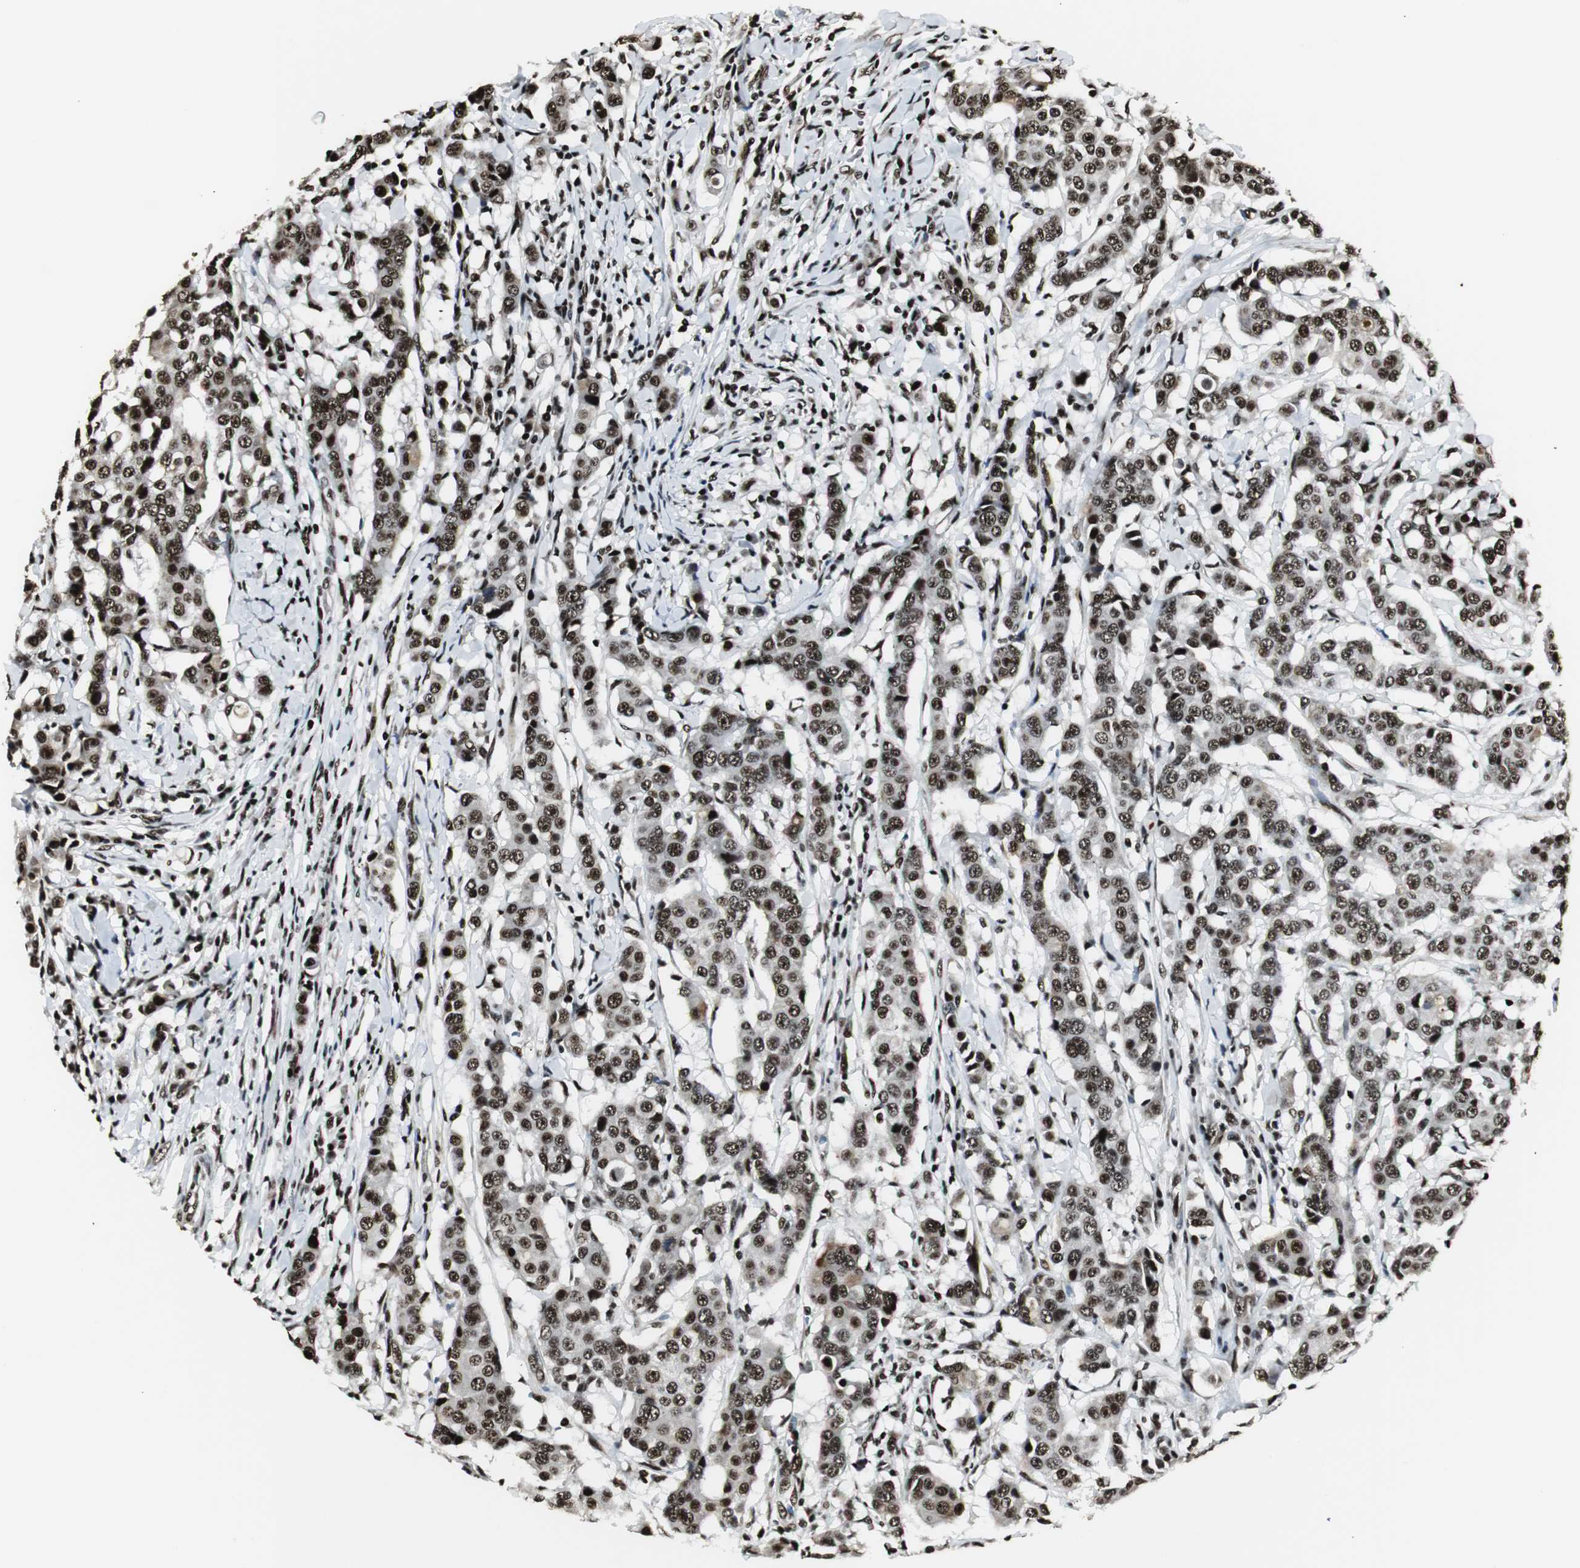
{"staining": {"intensity": "strong", "quantity": ">75%", "location": "nuclear"}, "tissue": "breast cancer", "cell_type": "Tumor cells", "image_type": "cancer", "snomed": [{"axis": "morphology", "description": "Duct carcinoma"}, {"axis": "topography", "description": "Breast"}], "caption": "The histopathology image reveals a brown stain indicating the presence of a protein in the nuclear of tumor cells in breast cancer (intraductal carcinoma).", "gene": "PARN", "patient": {"sex": "female", "age": 27}}